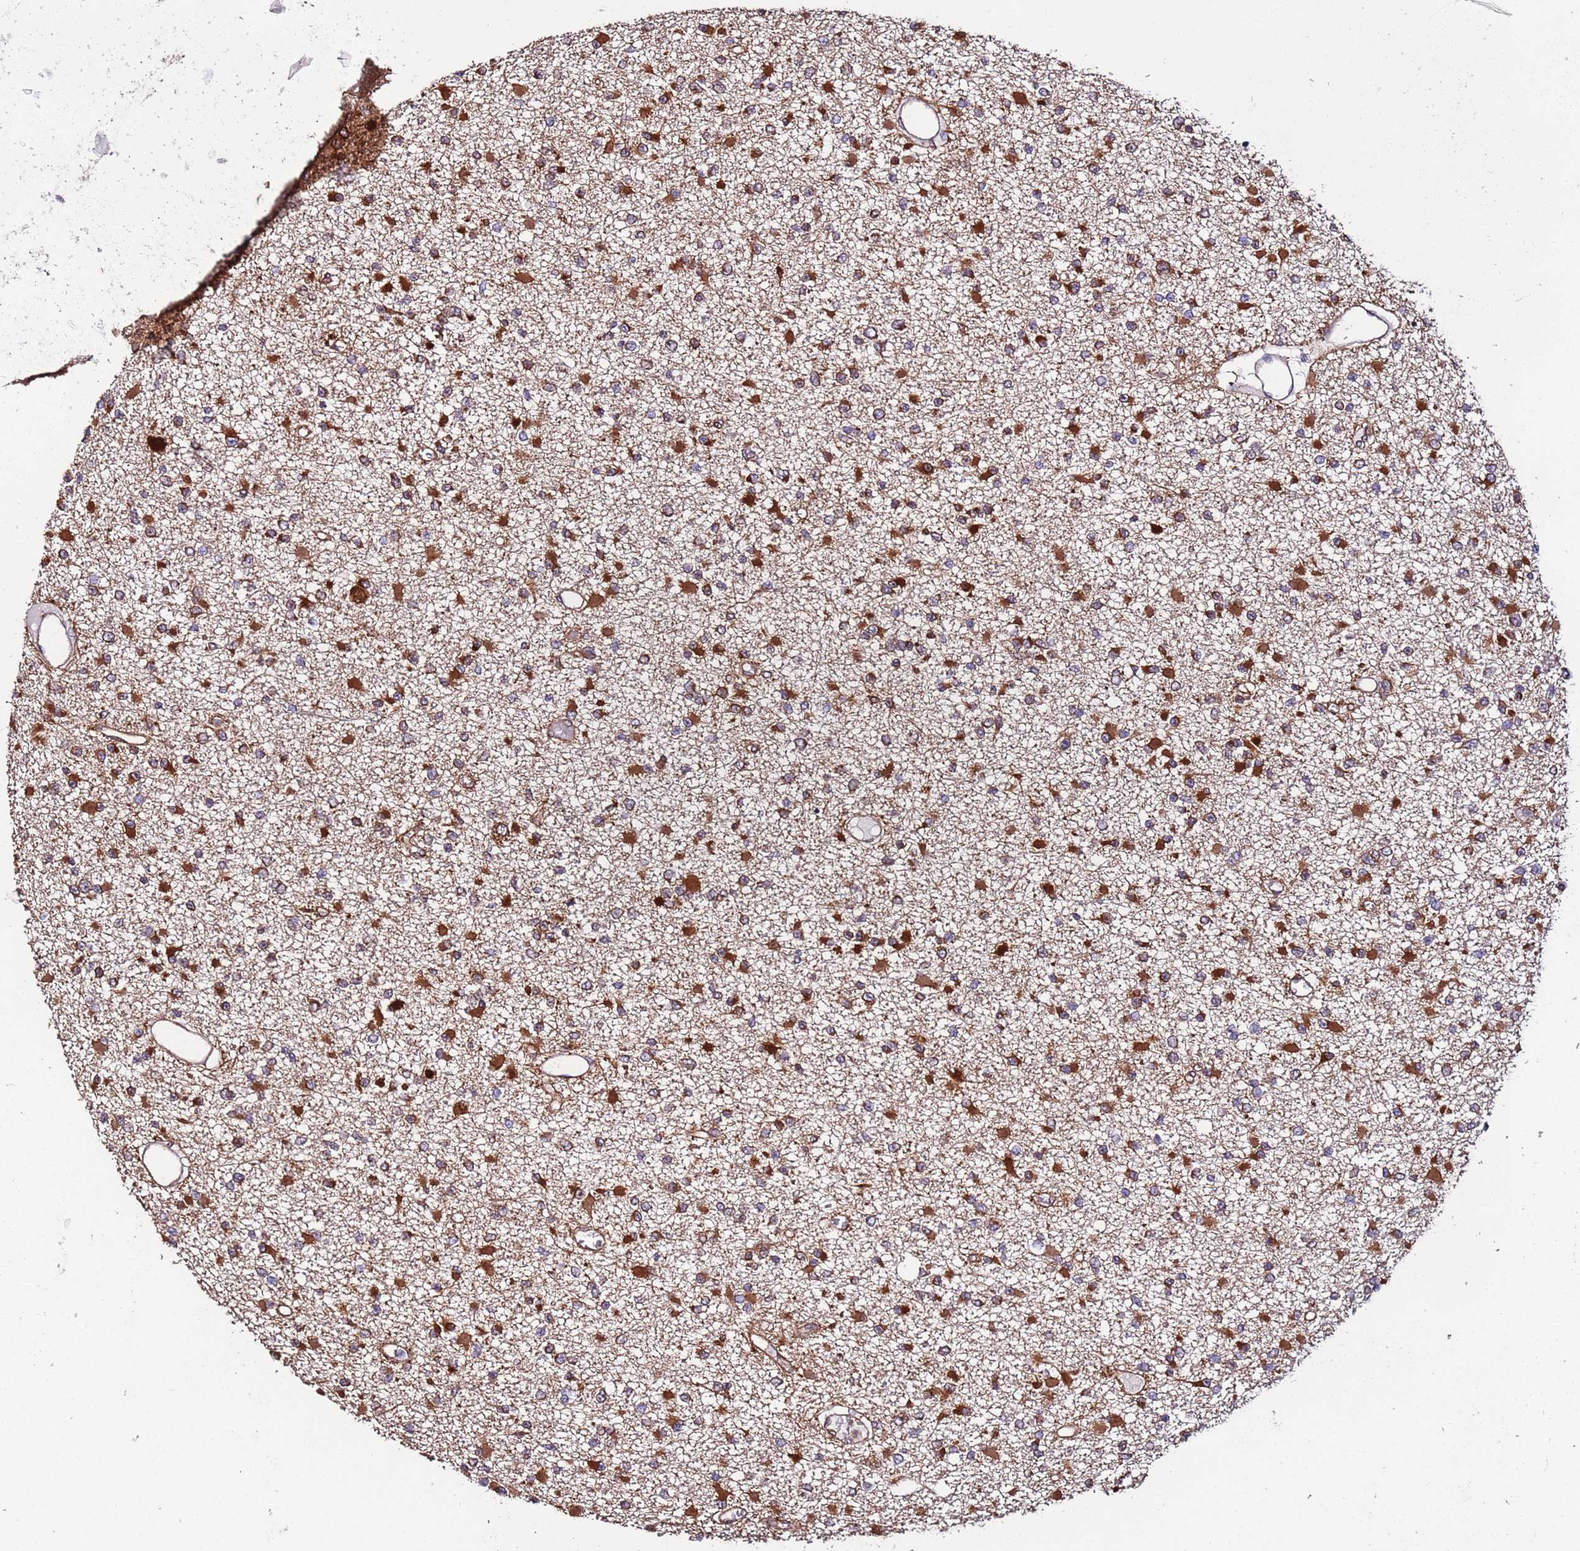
{"staining": {"intensity": "strong", "quantity": "25%-75%", "location": "cytoplasmic/membranous"}, "tissue": "glioma", "cell_type": "Tumor cells", "image_type": "cancer", "snomed": [{"axis": "morphology", "description": "Glioma, malignant, Low grade"}, {"axis": "topography", "description": "Brain"}], "caption": "Human low-grade glioma (malignant) stained with a brown dye displays strong cytoplasmic/membranous positive positivity in about 25%-75% of tumor cells.", "gene": "SLC41A3", "patient": {"sex": "female", "age": 22}}